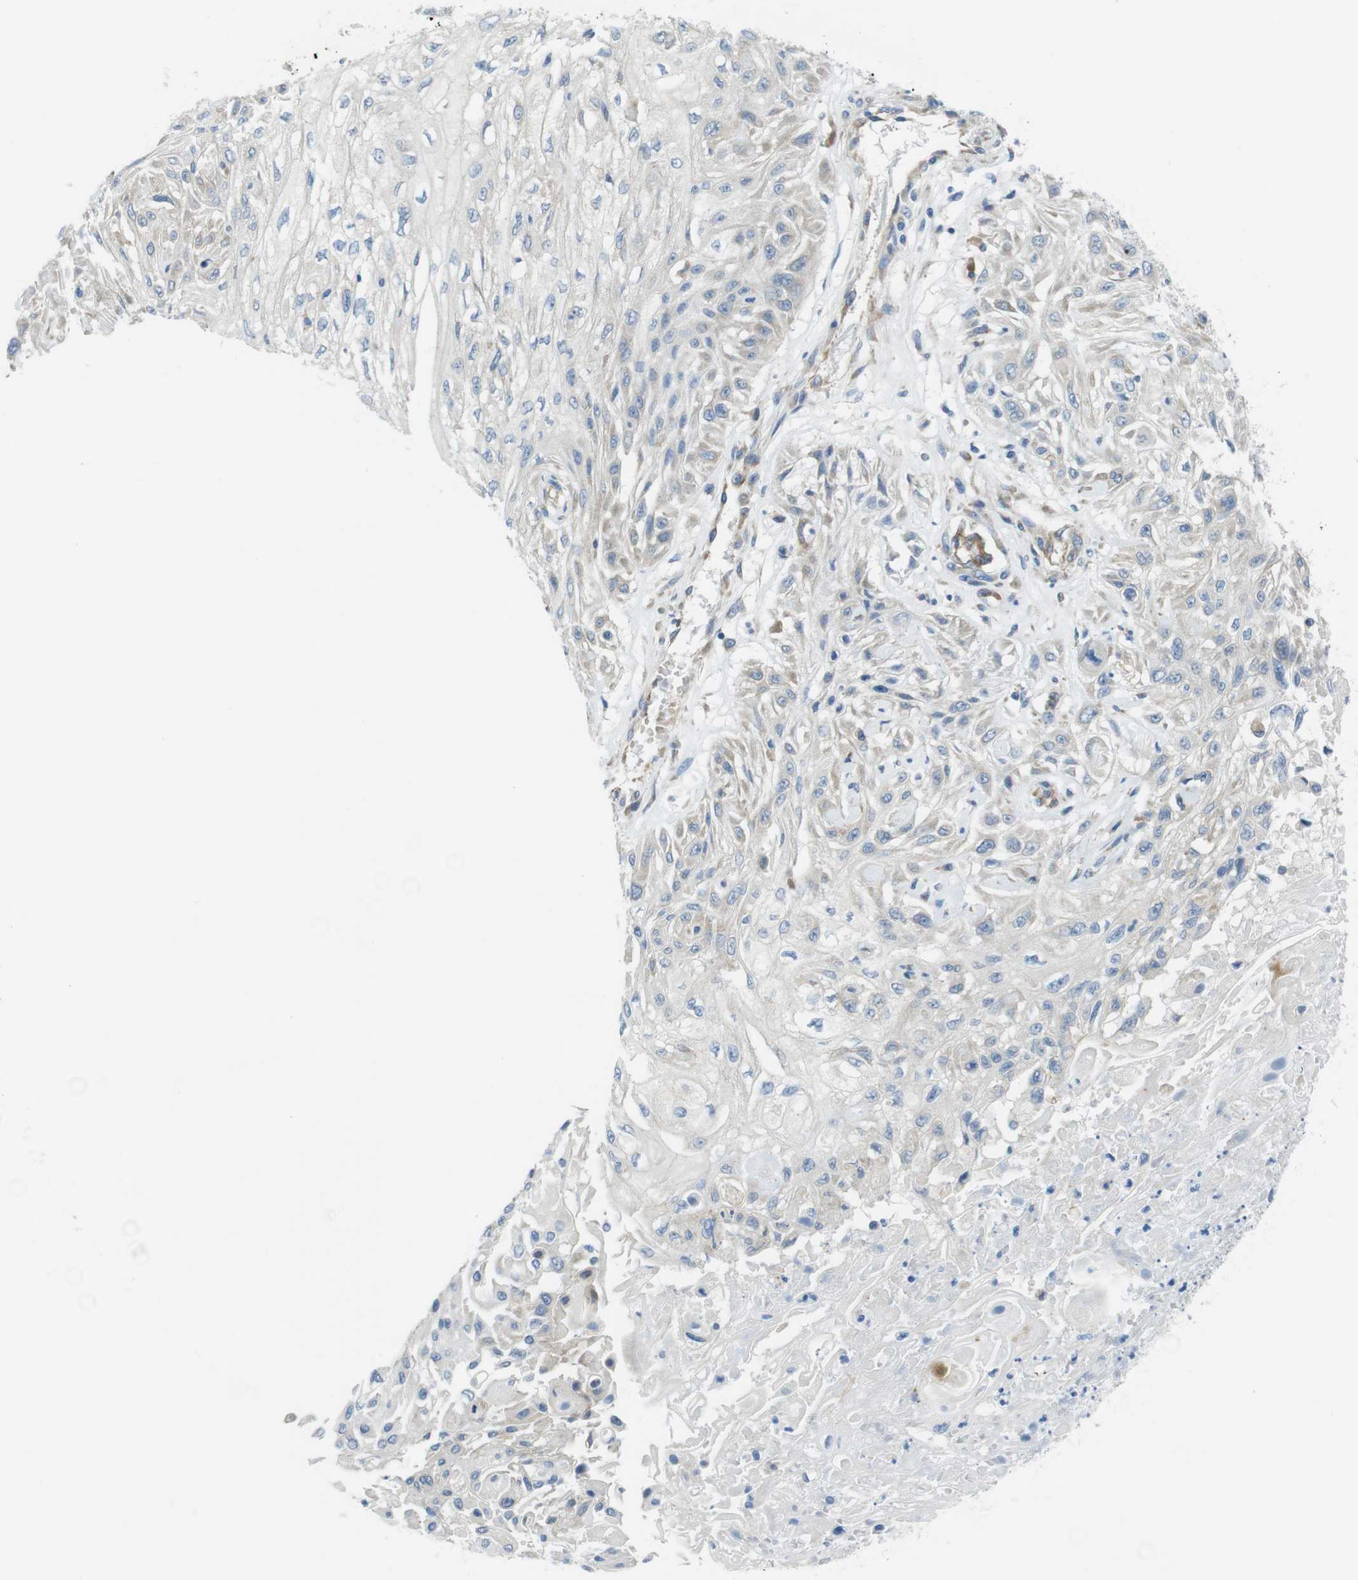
{"staining": {"intensity": "negative", "quantity": "none", "location": "none"}, "tissue": "skin cancer", "cell_type": "Tumor cells", "image_type": "cancer", "snomed": [{"axis": "morphology", "description": "Squamous cell carcinoma, NOS"}, {"axis": "topography", "description": "Skin"}], "caption": "Tumor cells show no significant expression in skin squamous cell carcinoma. Nuclei are stained in blue.", "gene": "TMEM234", "patient": {"sex": "male", "age": 75}}